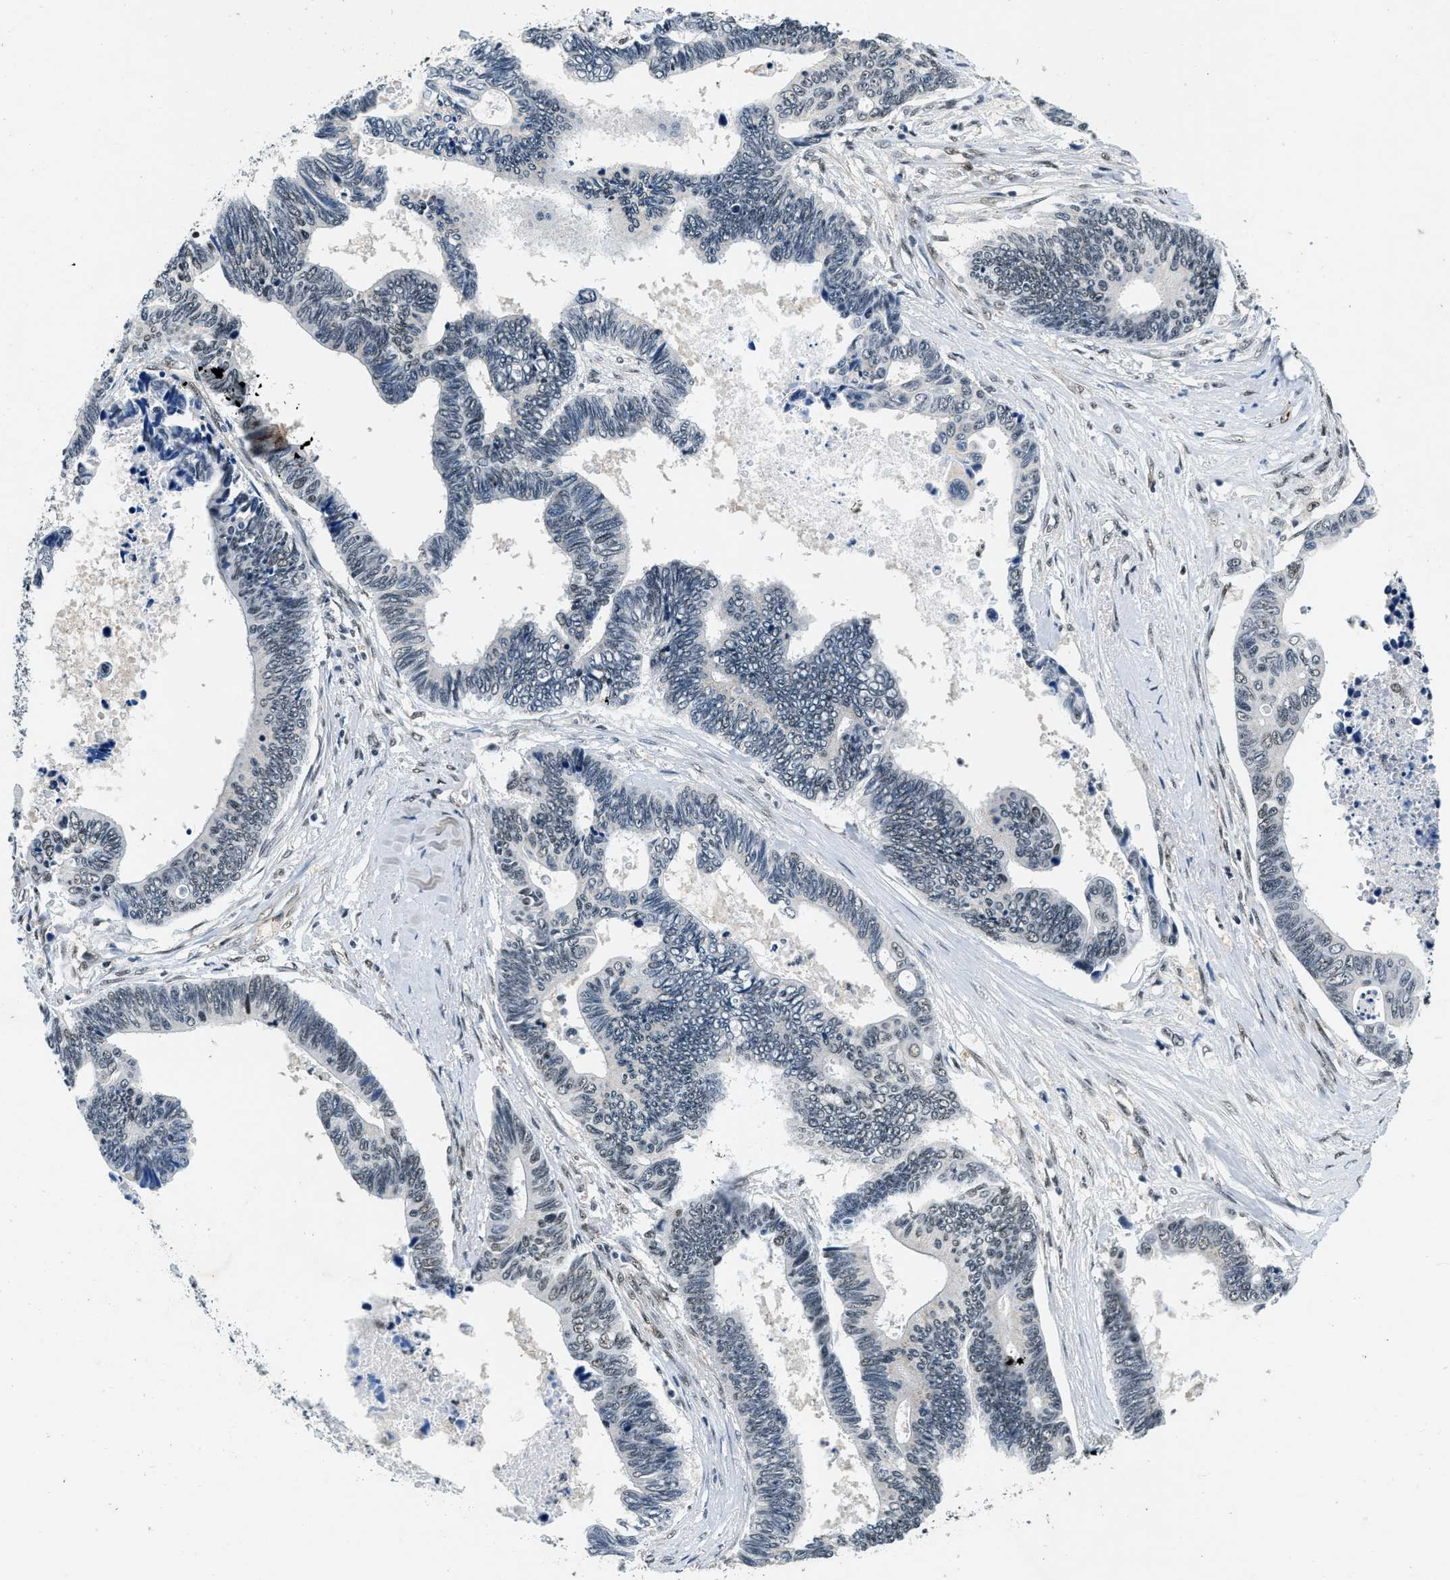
{"staining": {"intensity": "weak", "quantity": "<25%", "location": "nuclear"}, "tissue": "pancreatic cancer", "cell_type": "Tumor cells", "image_type": "cancer", "snomed": [{"axis": "morphology", "description": "Adenocarcinoma, NOS"}, {"axis": "topography", "description": "Pancreas"}], "caption": "The IHC micrograph has no significant expression in tumor cells of pancreatic cancer (adenocarcinoma) tissue.", "gene": "CCNE1", "patient": {"sex": "female", "age": 70}}